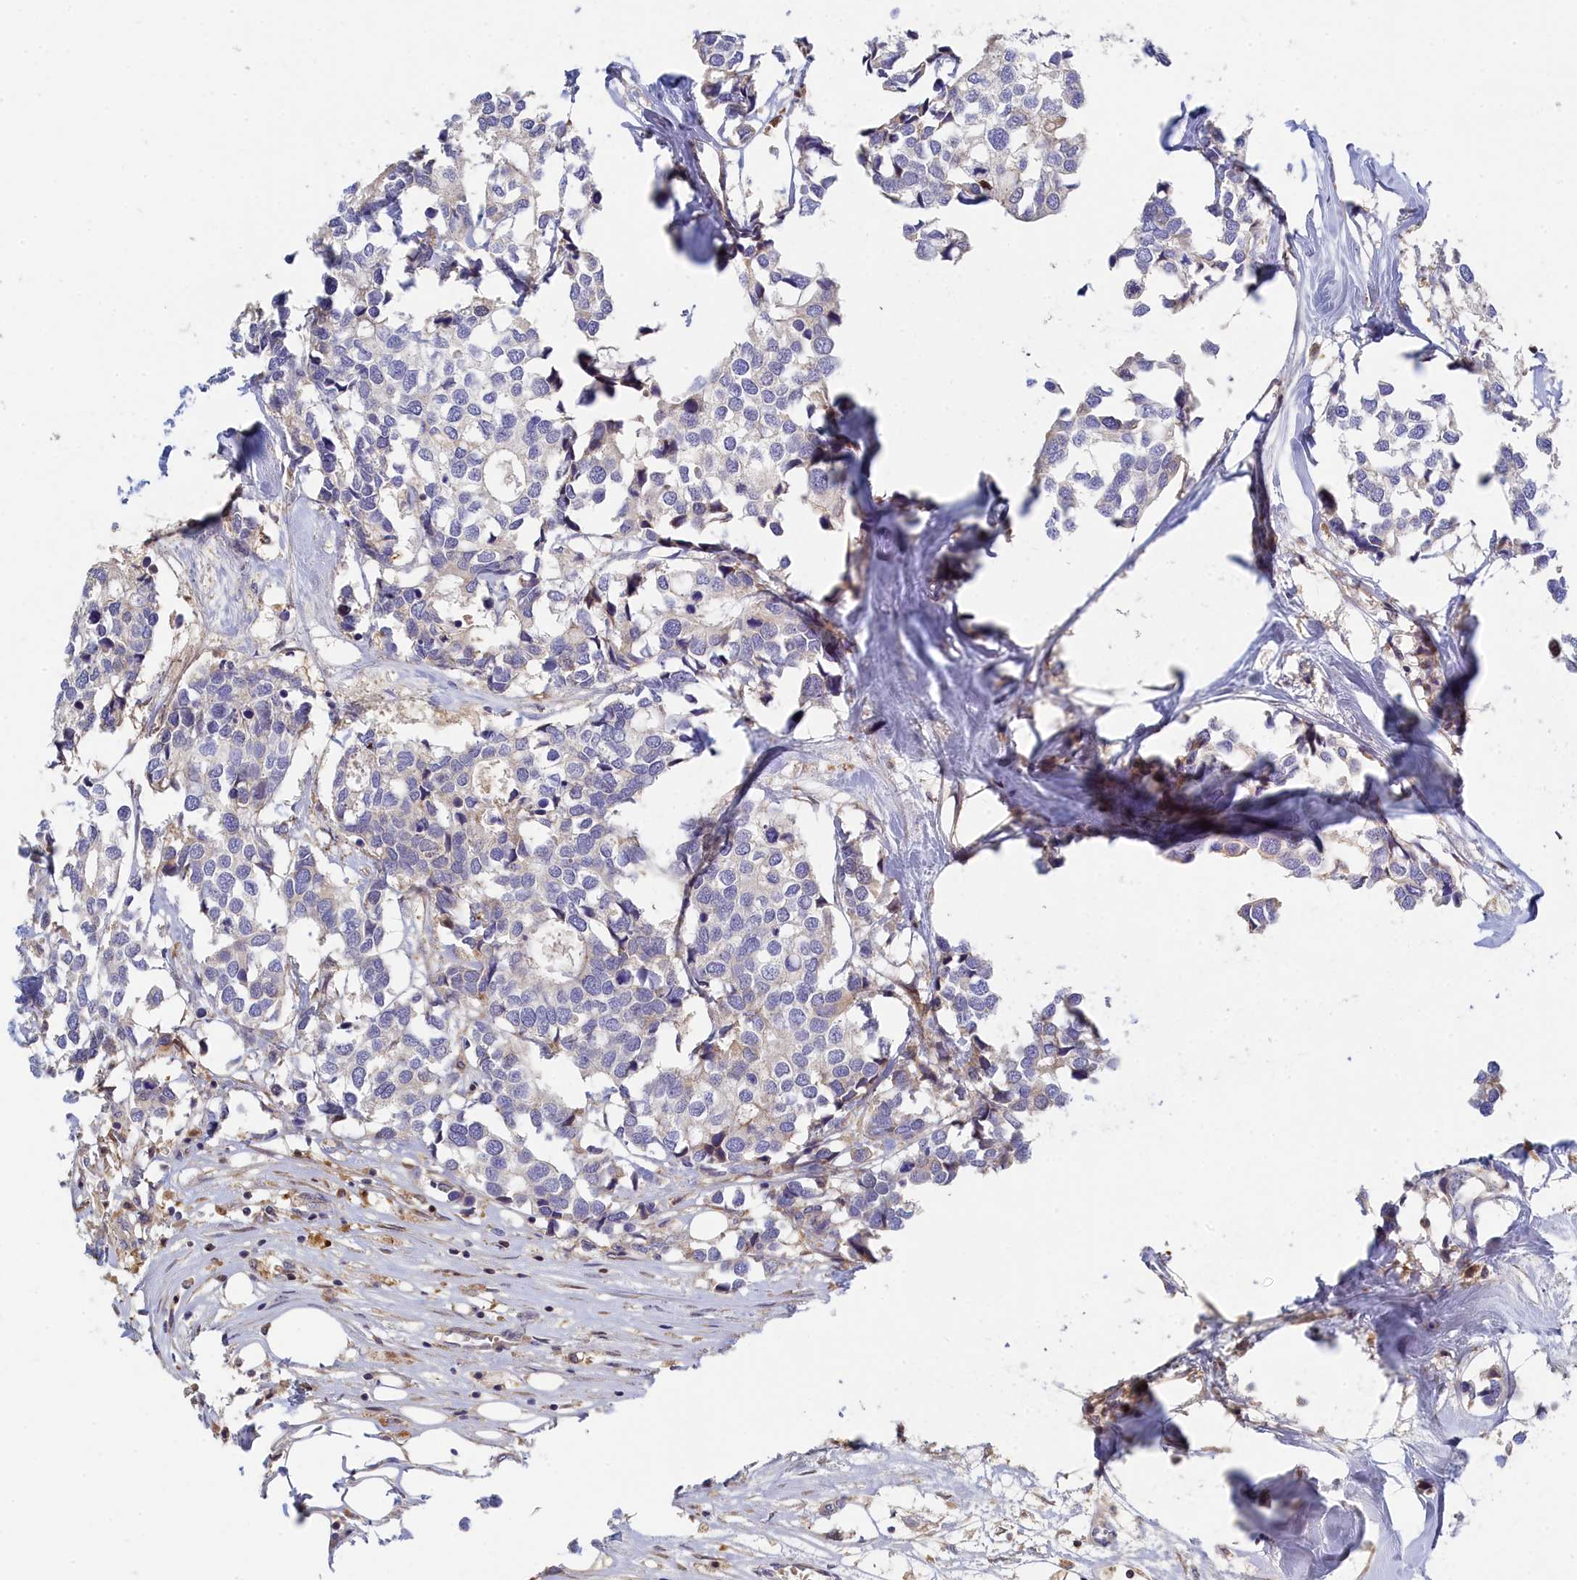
{"staining": {"intensity": "negative", "quantity": "none", "location": "none"}, "tissue": "breast cancer", "cell_type": "Tumor cells", "image_type": "cancer", "snomed": [{"axis": "morphology", "description": "Duct carcinoma"}, {"axis": "topography", "description": "Breast"}], "caption": "This histopathology image is of breast intraductal carcinoma stained with immunohistochemistry to label a protein in brown with the nuclei are counter-stained blue. There is no expression in tumor cells.", "gene": "SPATA5L1", "patient": {"sex": "female", "age": 83}}